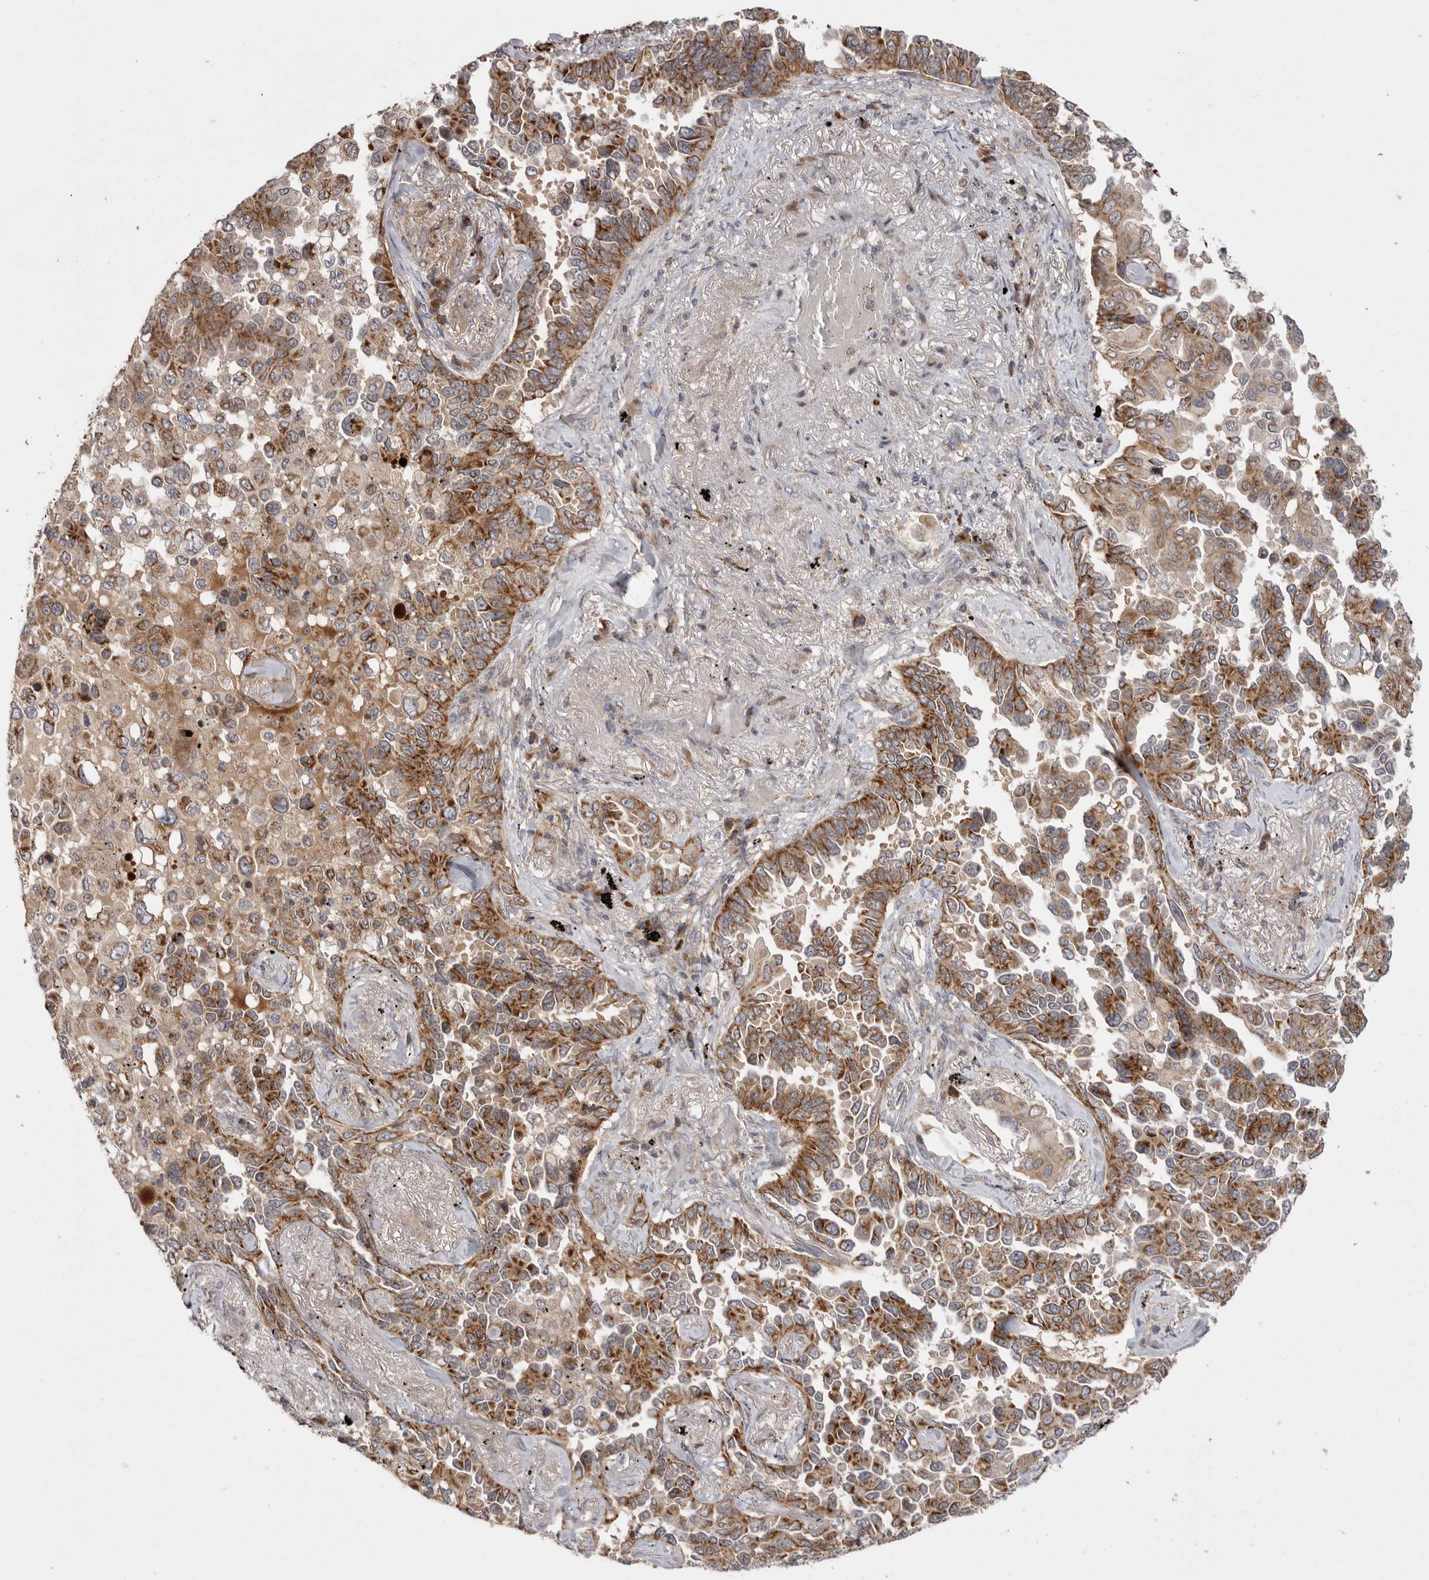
{"staining": {"intensity": "moderate", "quantity": ">75%", "location": "cytoplasmic/membranous"}, "tissue": "lung cancer", "cell_type": "Tumor cells", "image_type": "cancer", "snomed": [{"axis": "morphology", "description": "Adenocarcinoma, NOS"}, {"axis": "topography", "description": "Lung"}], "caption": "Human lung adenocarcinoma stained with a protein marker displays moderate staining in tumor cells.", "gene": "KYAT3", "patient": {"sex": "female", "age": 67}}